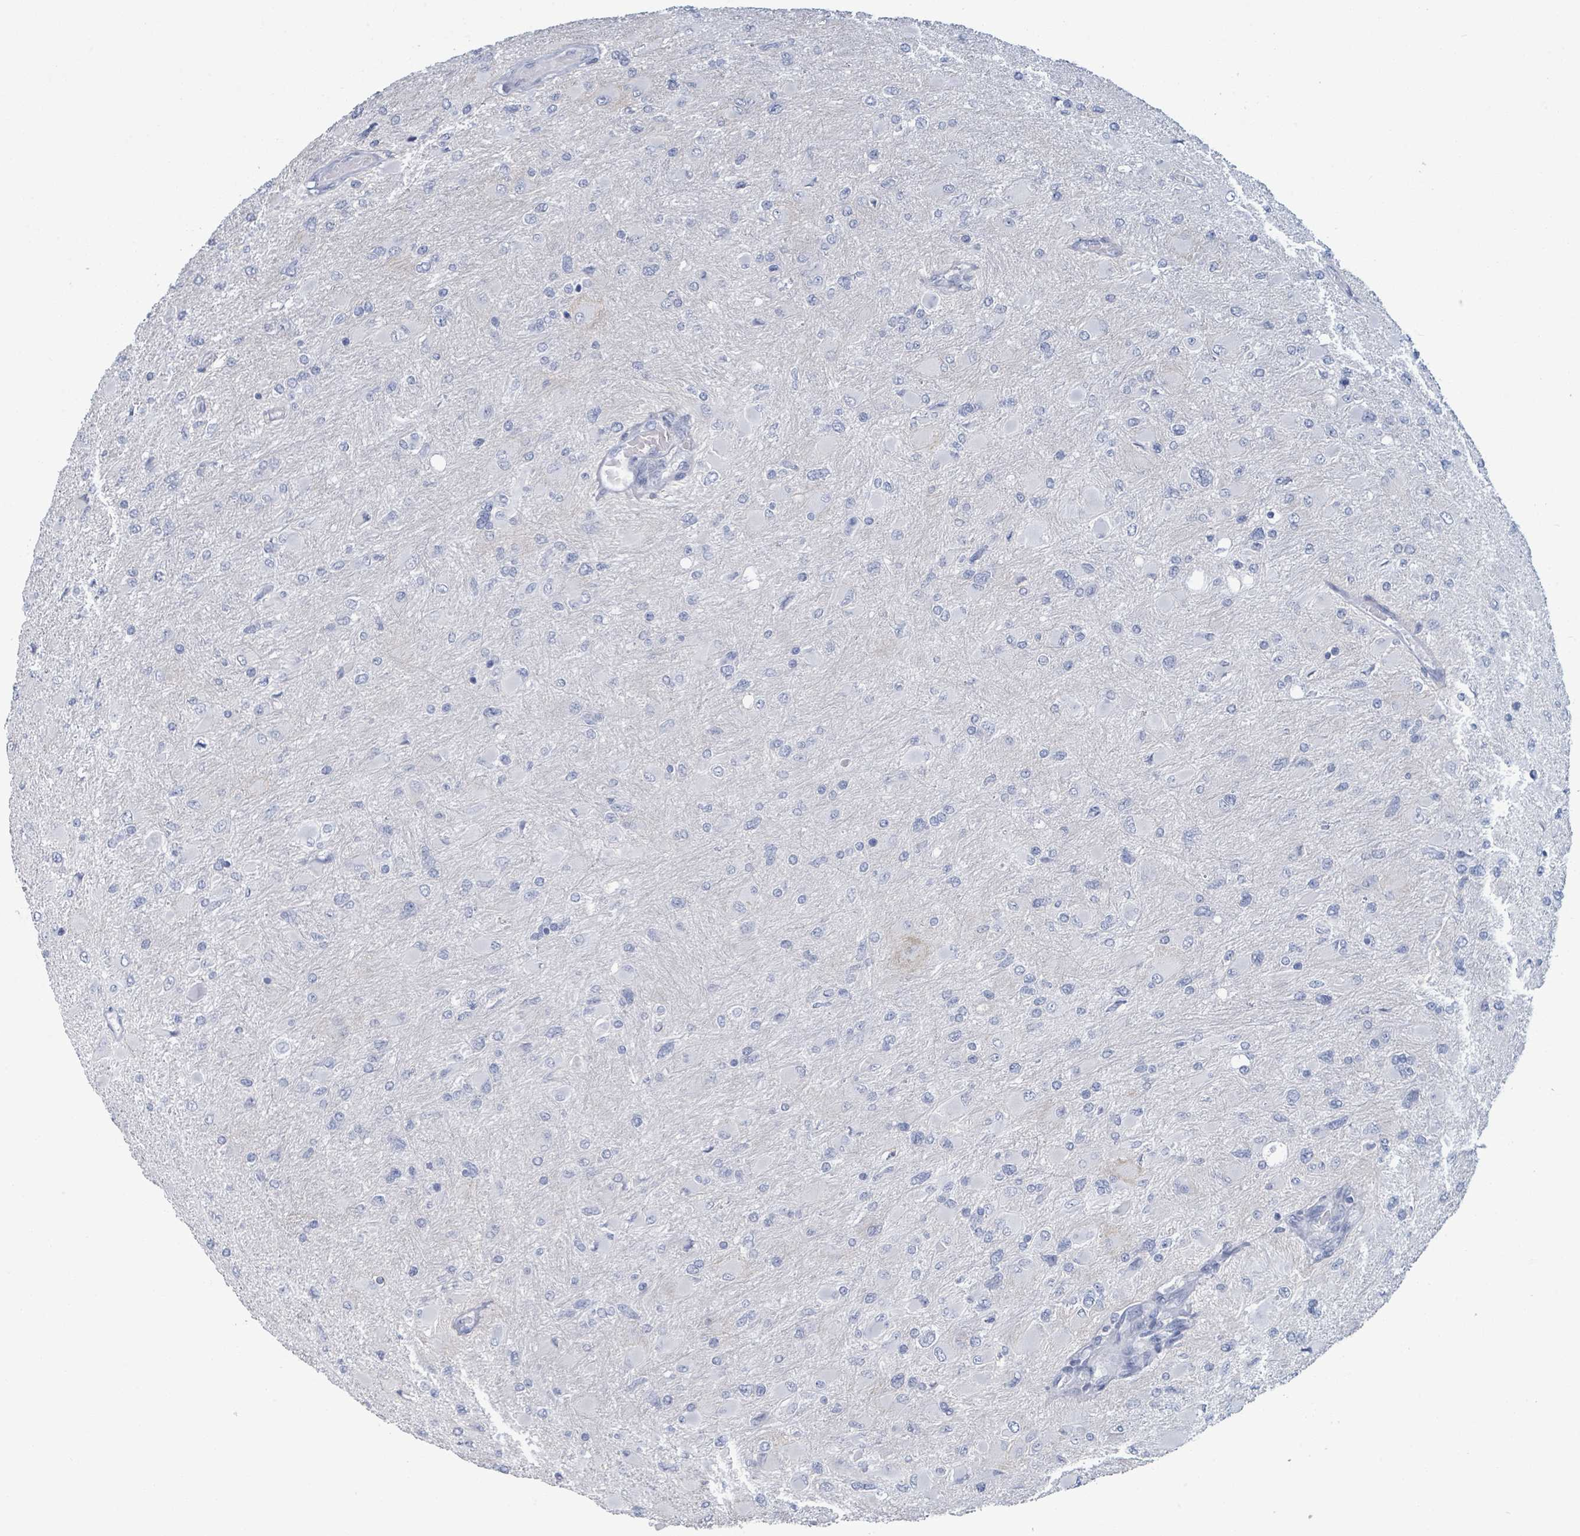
{"staining": {"intensity": "negative", "quantity": "none", "location": "none"}, "tissue": "glioma", "cell_type": "Tumor cells", "image_type": "cancer", "snomed": [{"axis": "morphology", "description": "Glioma, malignant, High grade"}, {"axis": "topography", "description": "Cerebral cortex"}], "caption": "Immunohistochemistry of malignant high-grade glioma demonstrates no expression in tumor cells.", "gene": "VPS13D", "patient": {"sex": "female", "age": 36}}